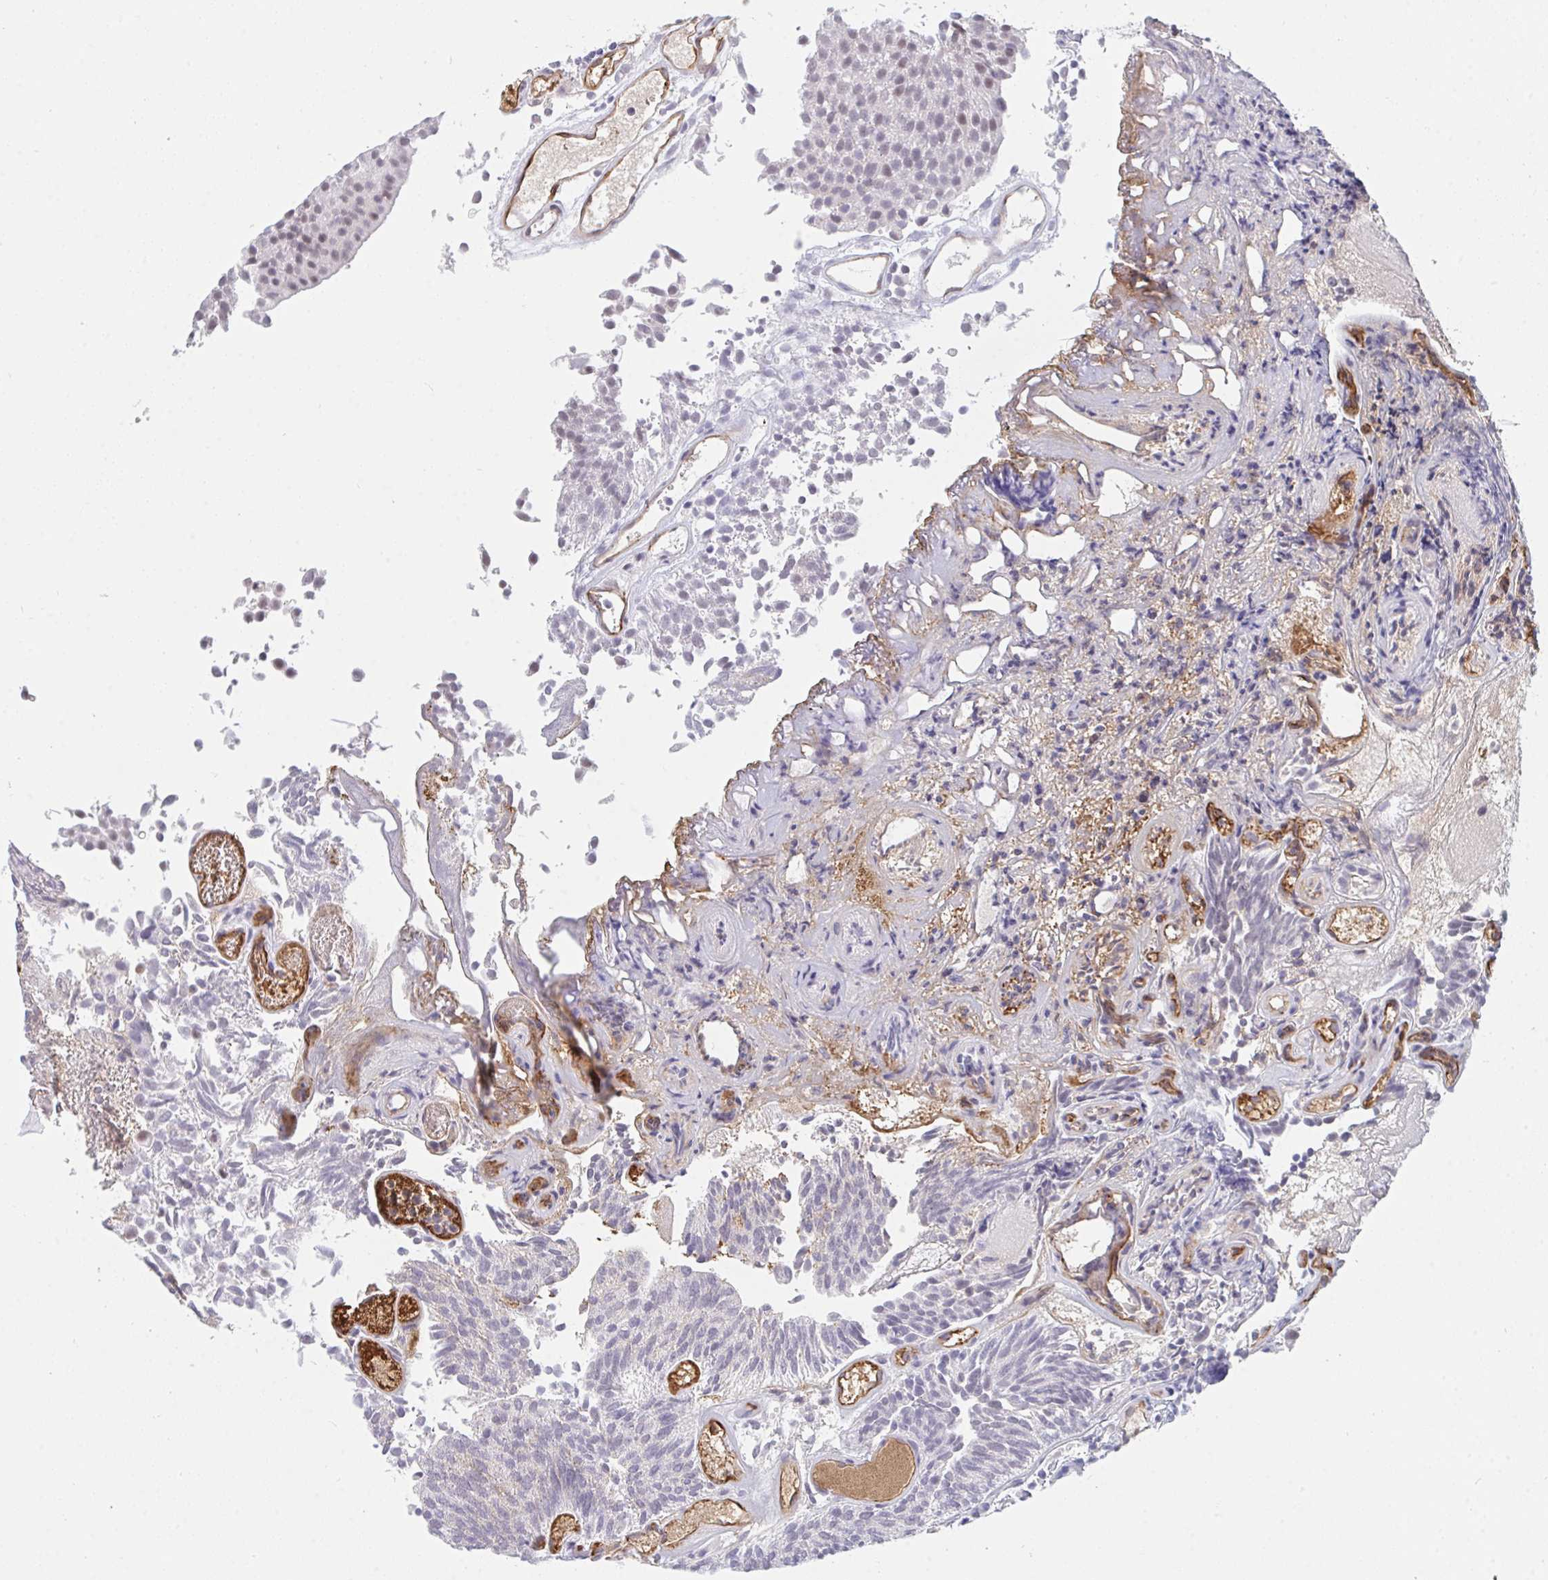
{"staining": {"intensity": "negative", "quantity": "none", "location": "none"}, "tissue": "urothelial cancer", "cell_type": "Tumor cells", "image_type": "cancer", "snomed": [{"axis": "morphology", "description": "Urothelial carcinoma, Low grade"}, {"axis": "topography", "description": "Urinary bladder"}], "caption": "An immunohistochemistry image of low-grade urothelial carcinoma is shown. There is no staining in tumor cells of low-grade urothelial carcinoma.", "gene": "DSCAML1", "patient": {"sex": "female", "age": 79}}